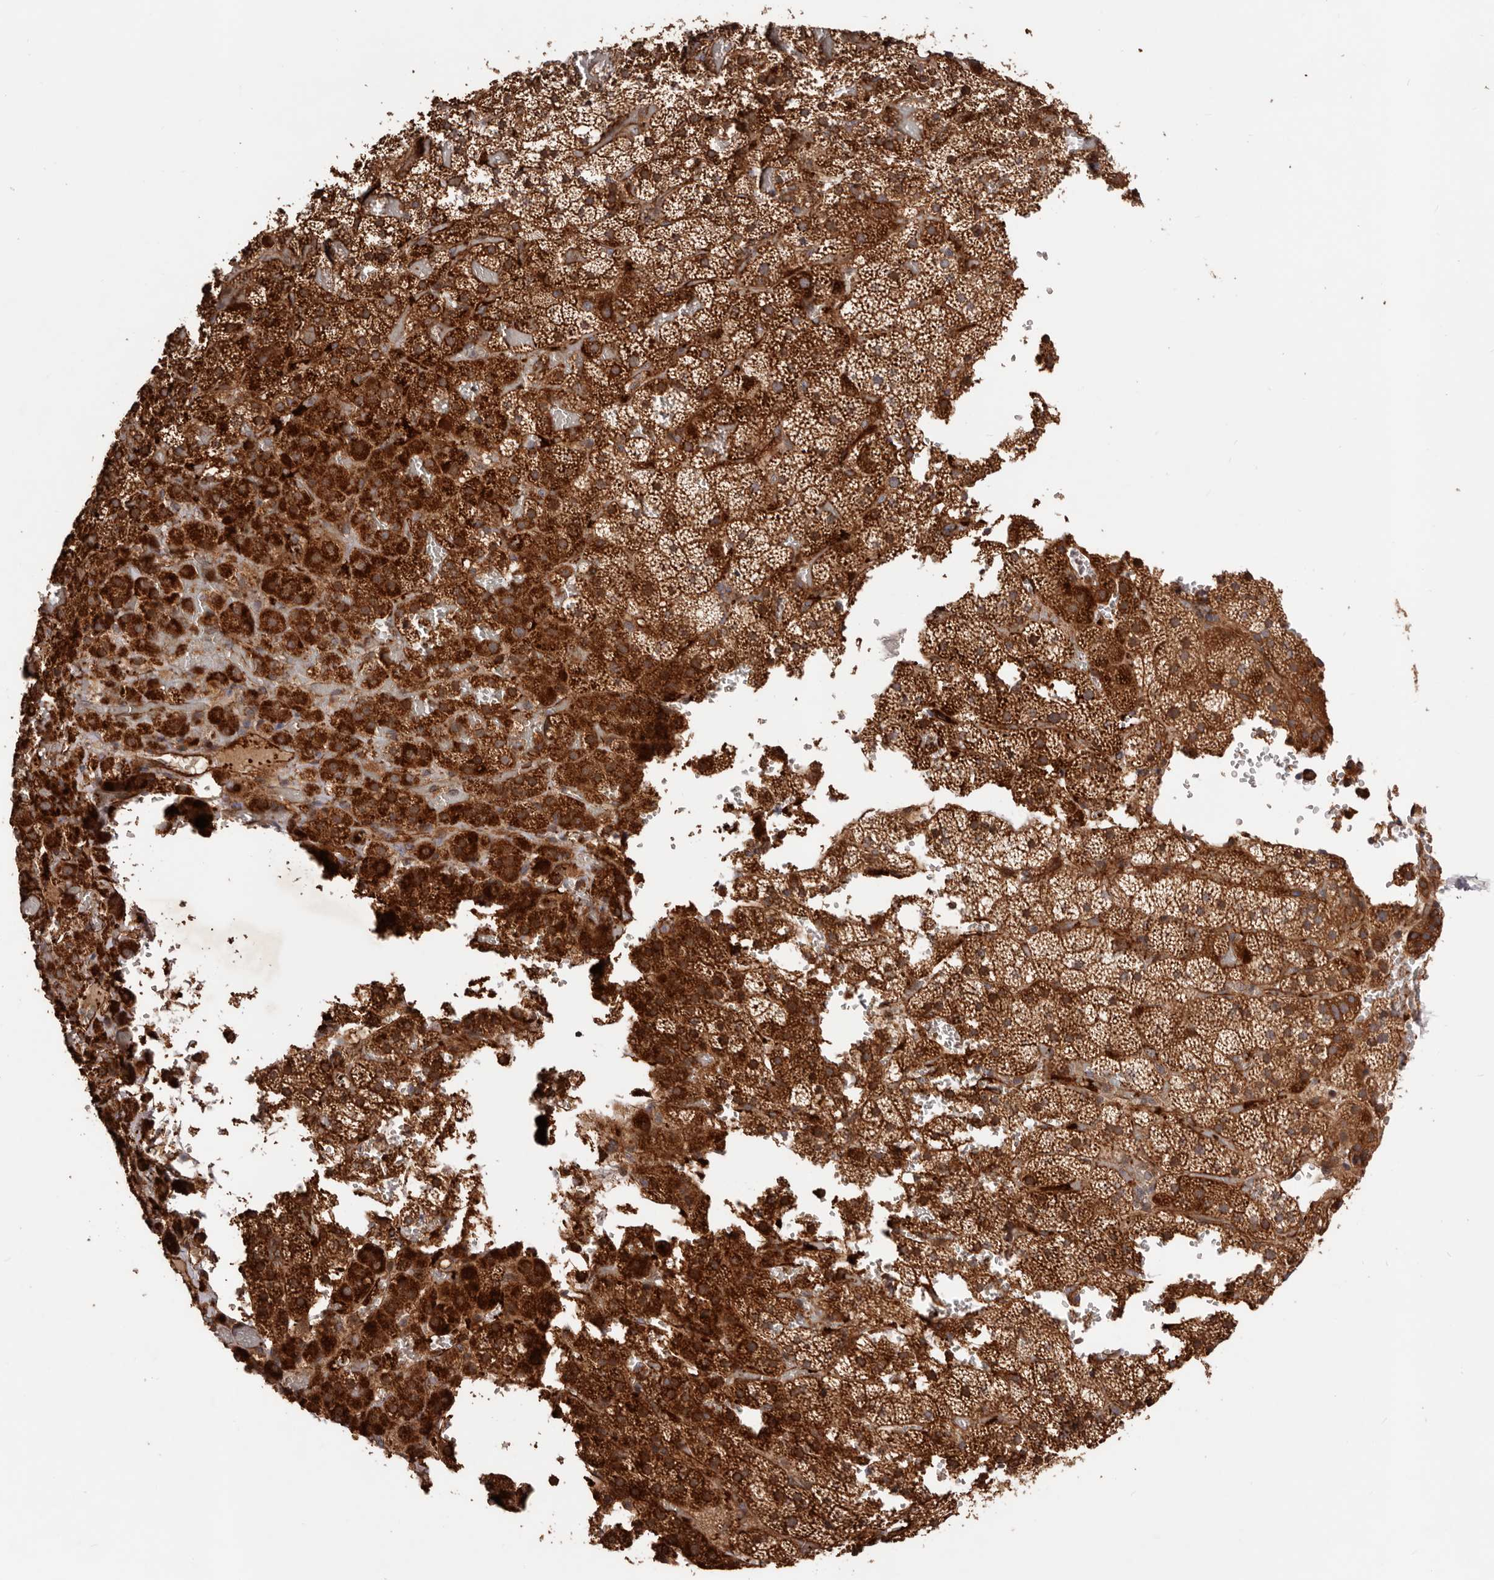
{"staining": {"intensity": "strong", "quantity": "25%-75%", "location": "cytoplasmic/membranous"}, "tissue": "adrenal gland", "cell_type": "Glandular cells", "image_type": "normal", "snomed": [{"axis": "morphology", "description": "Normal tissue, NOS"}, {"axis": "topography", "description": "Adrenal gland"}], "caption": "This is a histology image of immunohistochemistry staining of normal adrenal gland, which shows strong expression in the cytoplasmic/membranous of glandular cells.", "gene": "GTPBP1", "patient": {"sex": "female", "age": 59}}